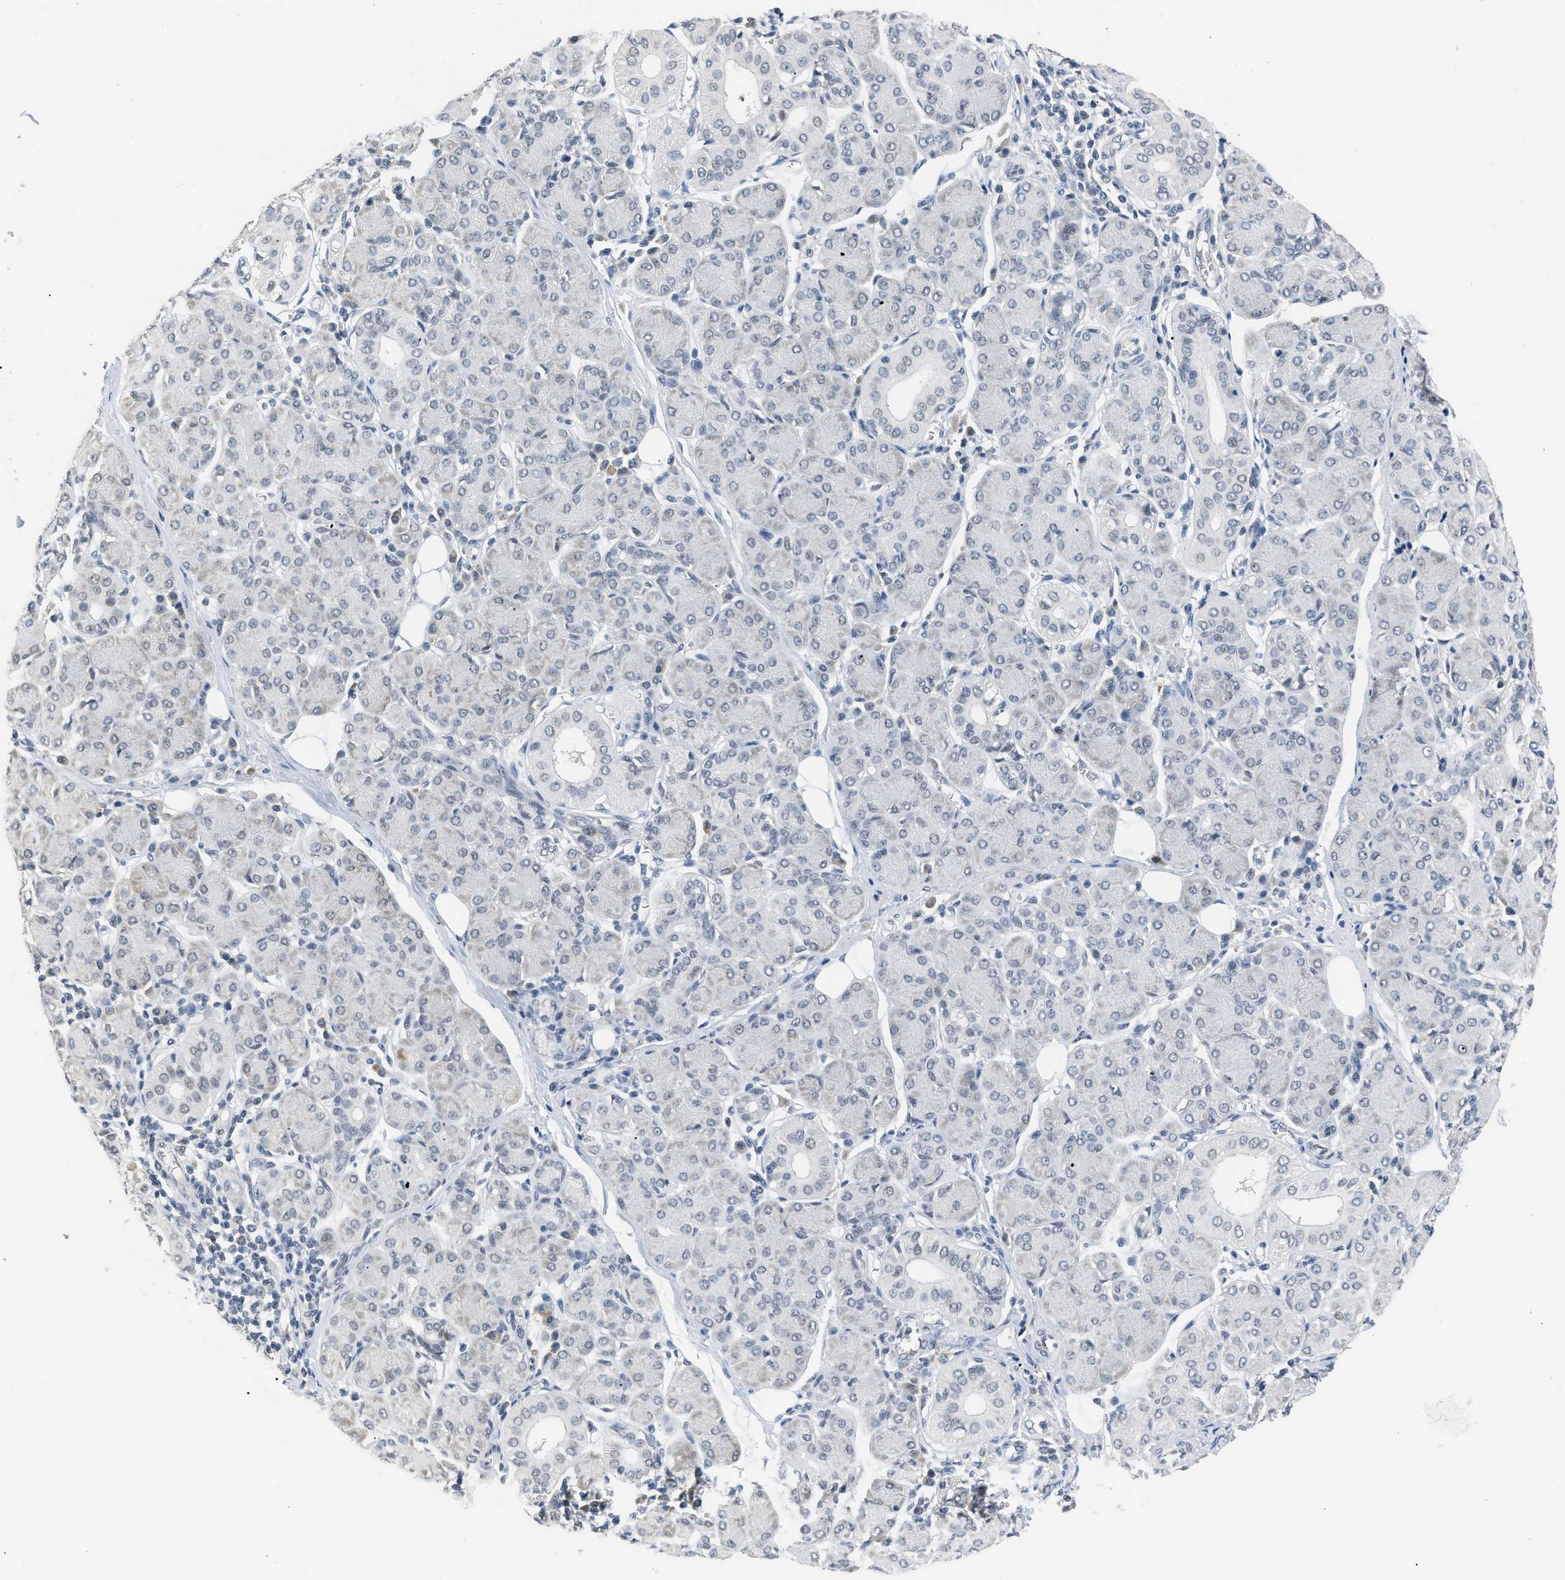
{"staining": {"intensity": "moderate", "quantity": "<25%", "location": "nuclear"}, "tissue": "salivary gland", "cell_type": "Glandular cells", "image_type": "normal", "snomed": [{"axis": "morphology", "description": "Normal tissue, NOS"}, {"axis": "morphology", "description": "Inflammation, NOS"}, {"axis": "topography", "description": "Lymph node"}, {"axis": "topography", "description": "Salivary gland"}], "caption": "Protein positivity by immunohistochemistry reveals moderate nuclear staining in approximately <25% of glandular cells in benign salivary gland.", "gene": "MZF1", "patient": {"sex": "male", "age": 3}}